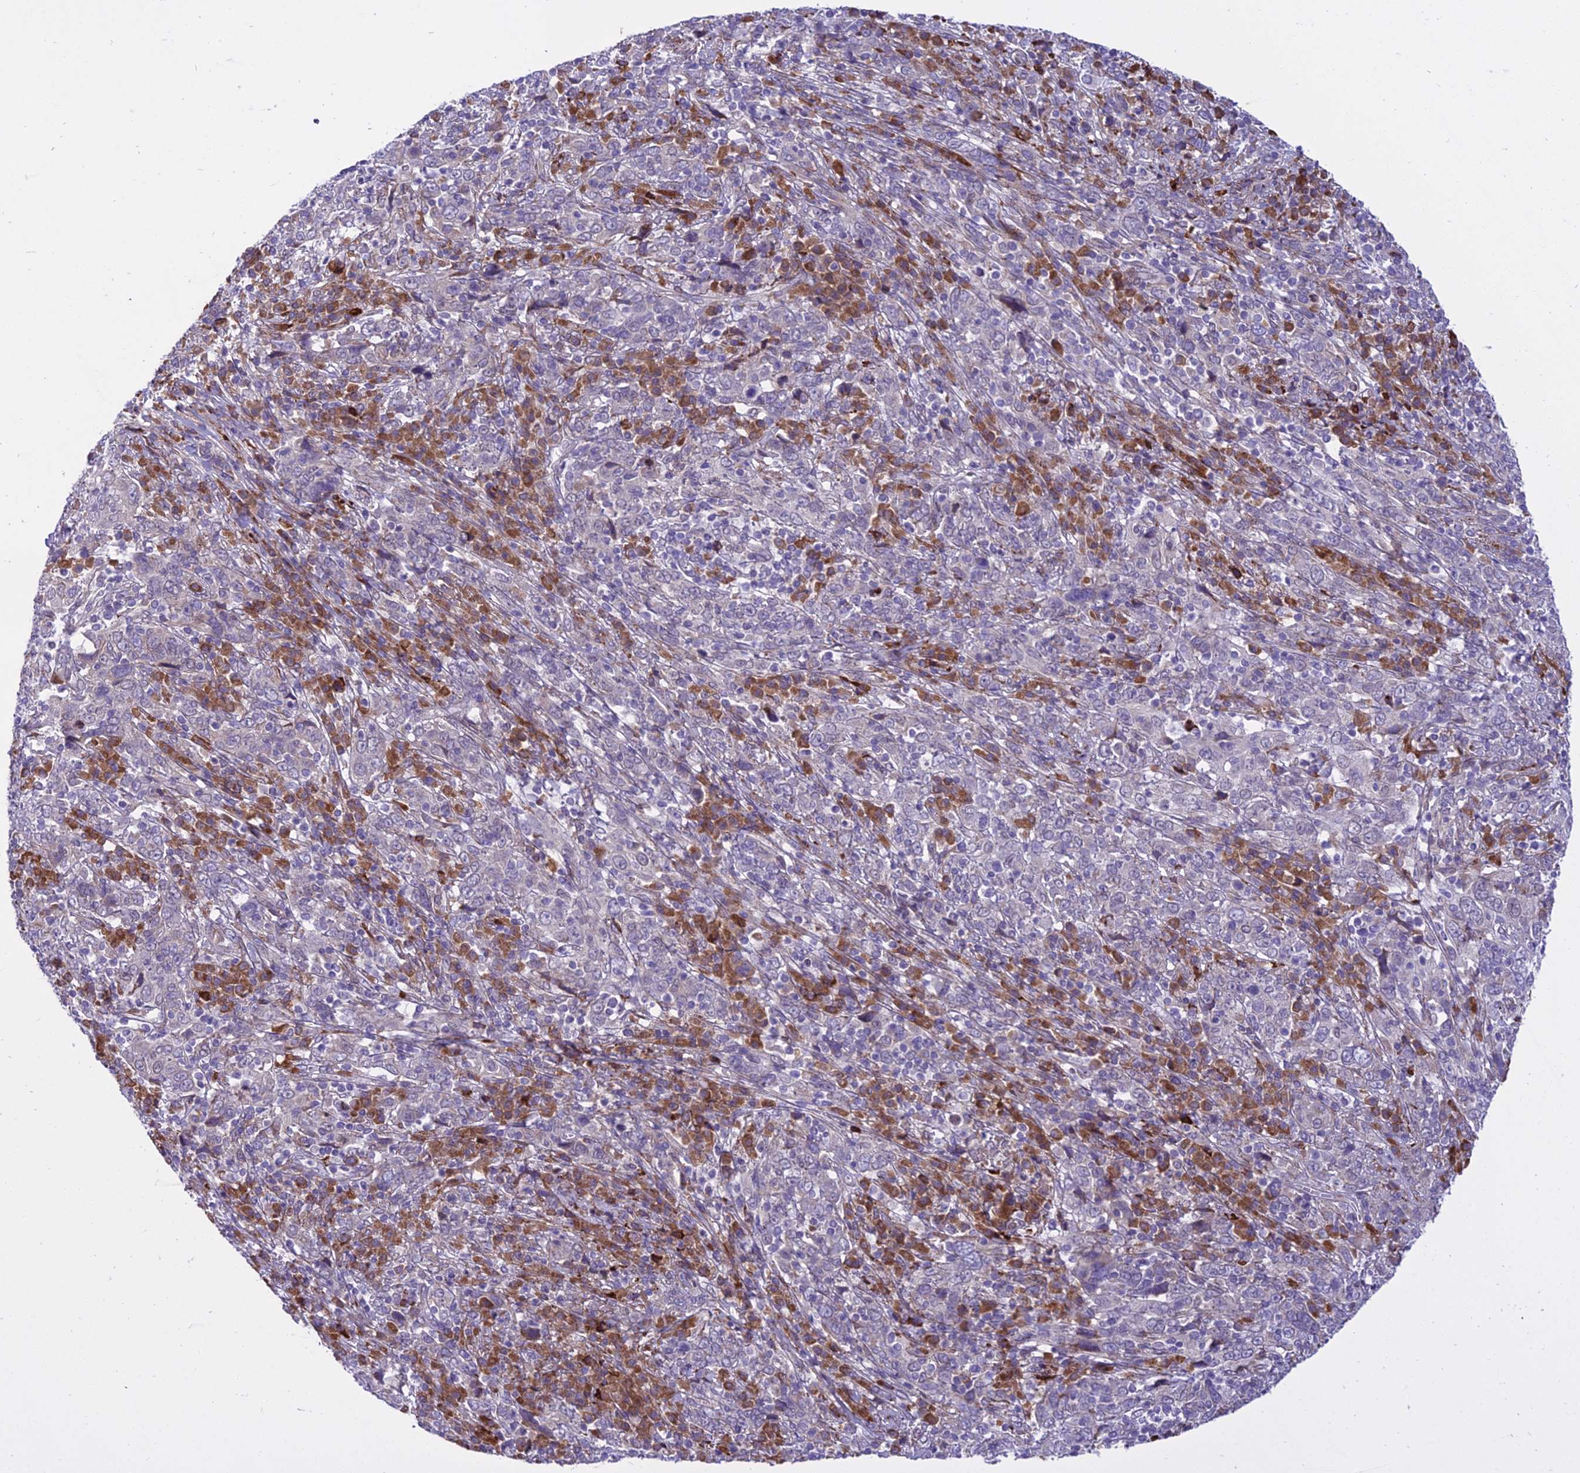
{"staining": {"intensity": "negative", "quantity": "none", "location": "none"}, "tissue": "cervical cancer", "cell_type": "Tumor cells", "image_type": "cancer", "snomed": [{"axis": "morphology", "description": "Squamous cell carcinoma, NOS"}, {"axis": "topography", "description": "Cervix"}], "caption": "IHC of cervical squamous cell carcinoma exhibits no positivity in tumor cells.", "gene": "NEURL2", "patient": {"sex": "female", "age": 46}}